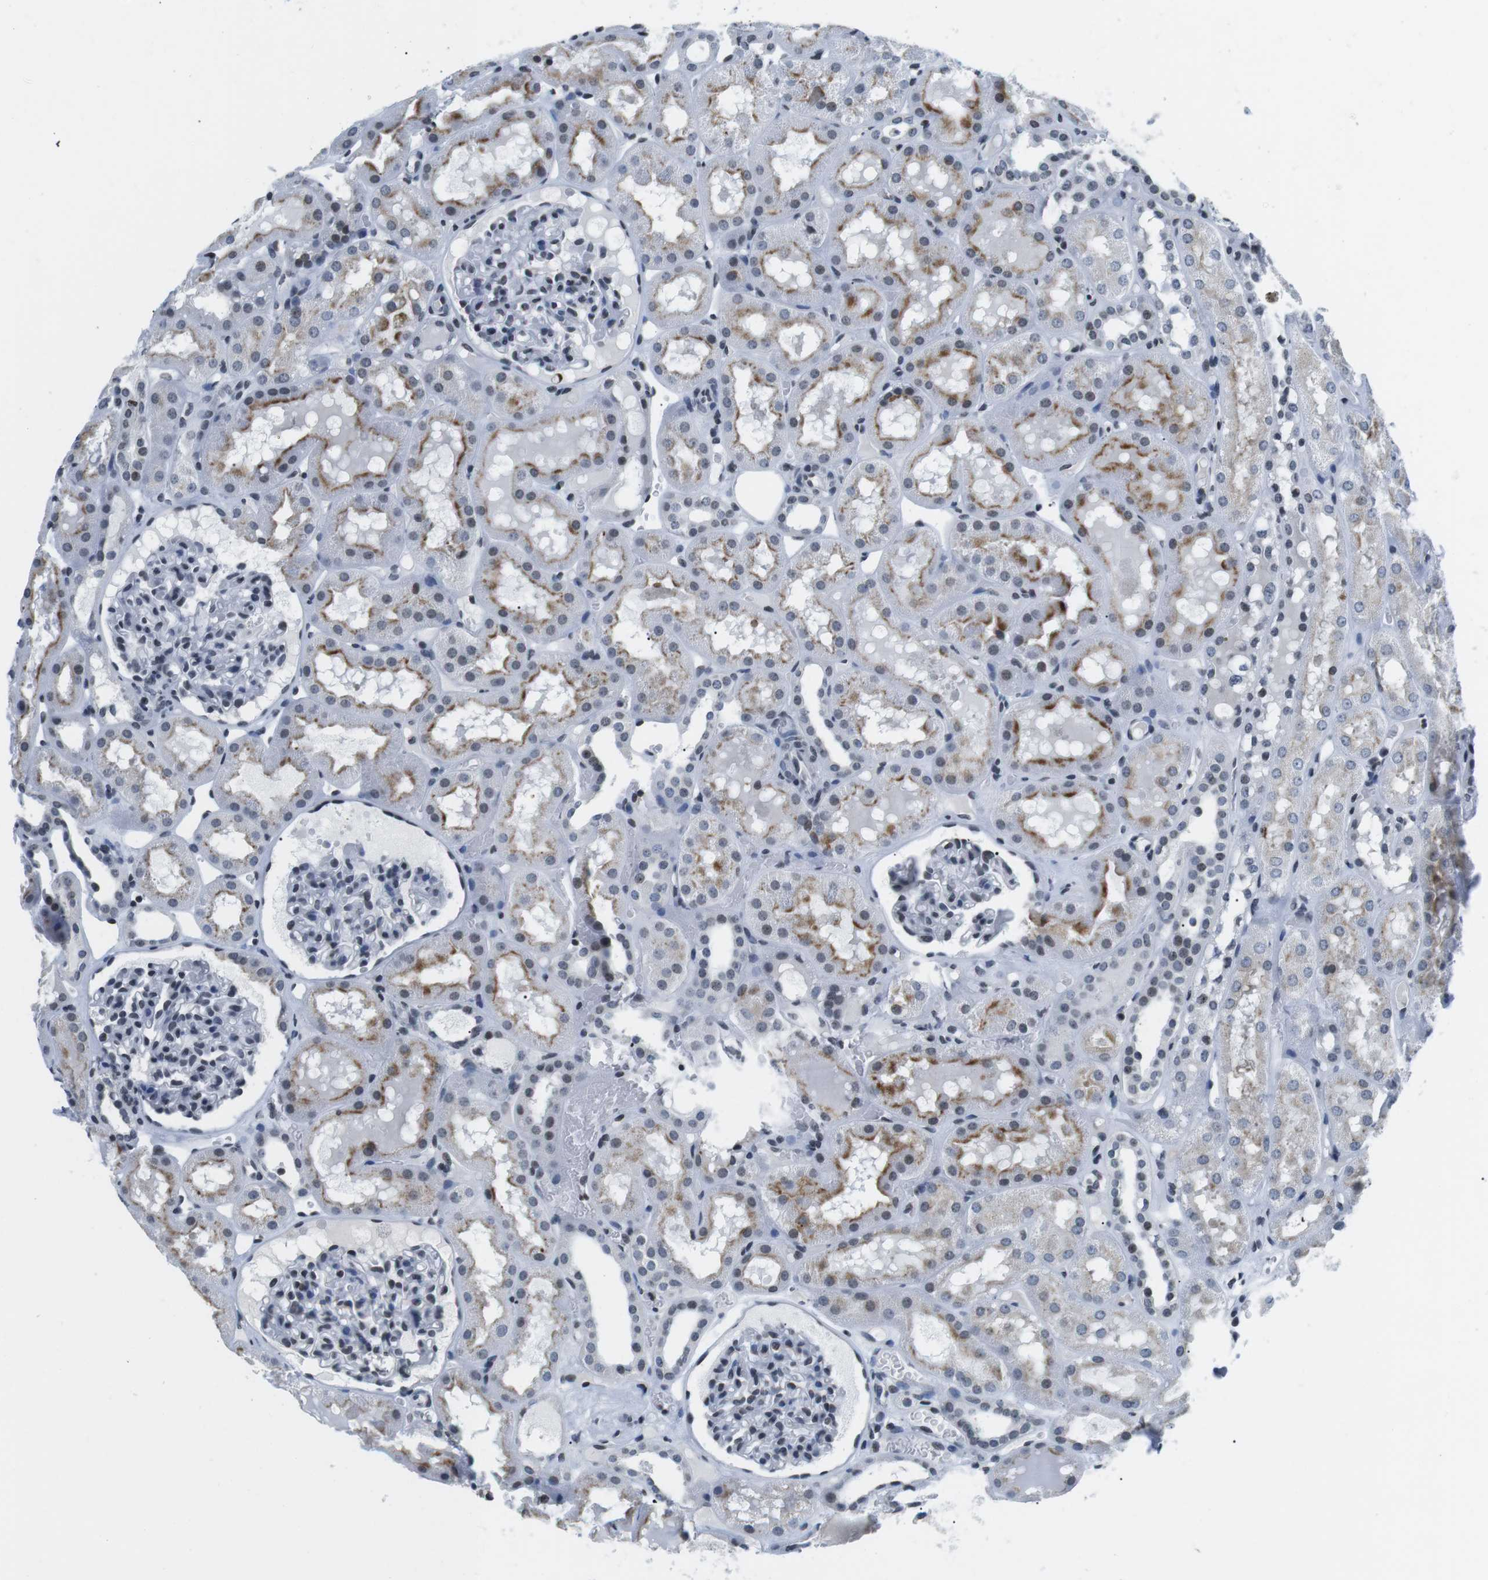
{"staining": {"intensity": "negative", "quantity": "none", "location": "none"}, "tissue": "kidney", "cell_type": "Cells in glomeruli", "image_type": "normal", "snomed": [{"axis": "morphology", "description": "Normal tissue, NOS"}, {"axis": "topography", "description": "Kidney"}, {"axis": "topography", "description": "Urinary bladder"}], "caption": "Immunohistochemical staining of unremarkable human kidney exhibits no significant positivity in cells in glomeruli.", "gene": "E2F2", "patient": {"sex": "male", "age": 16}}